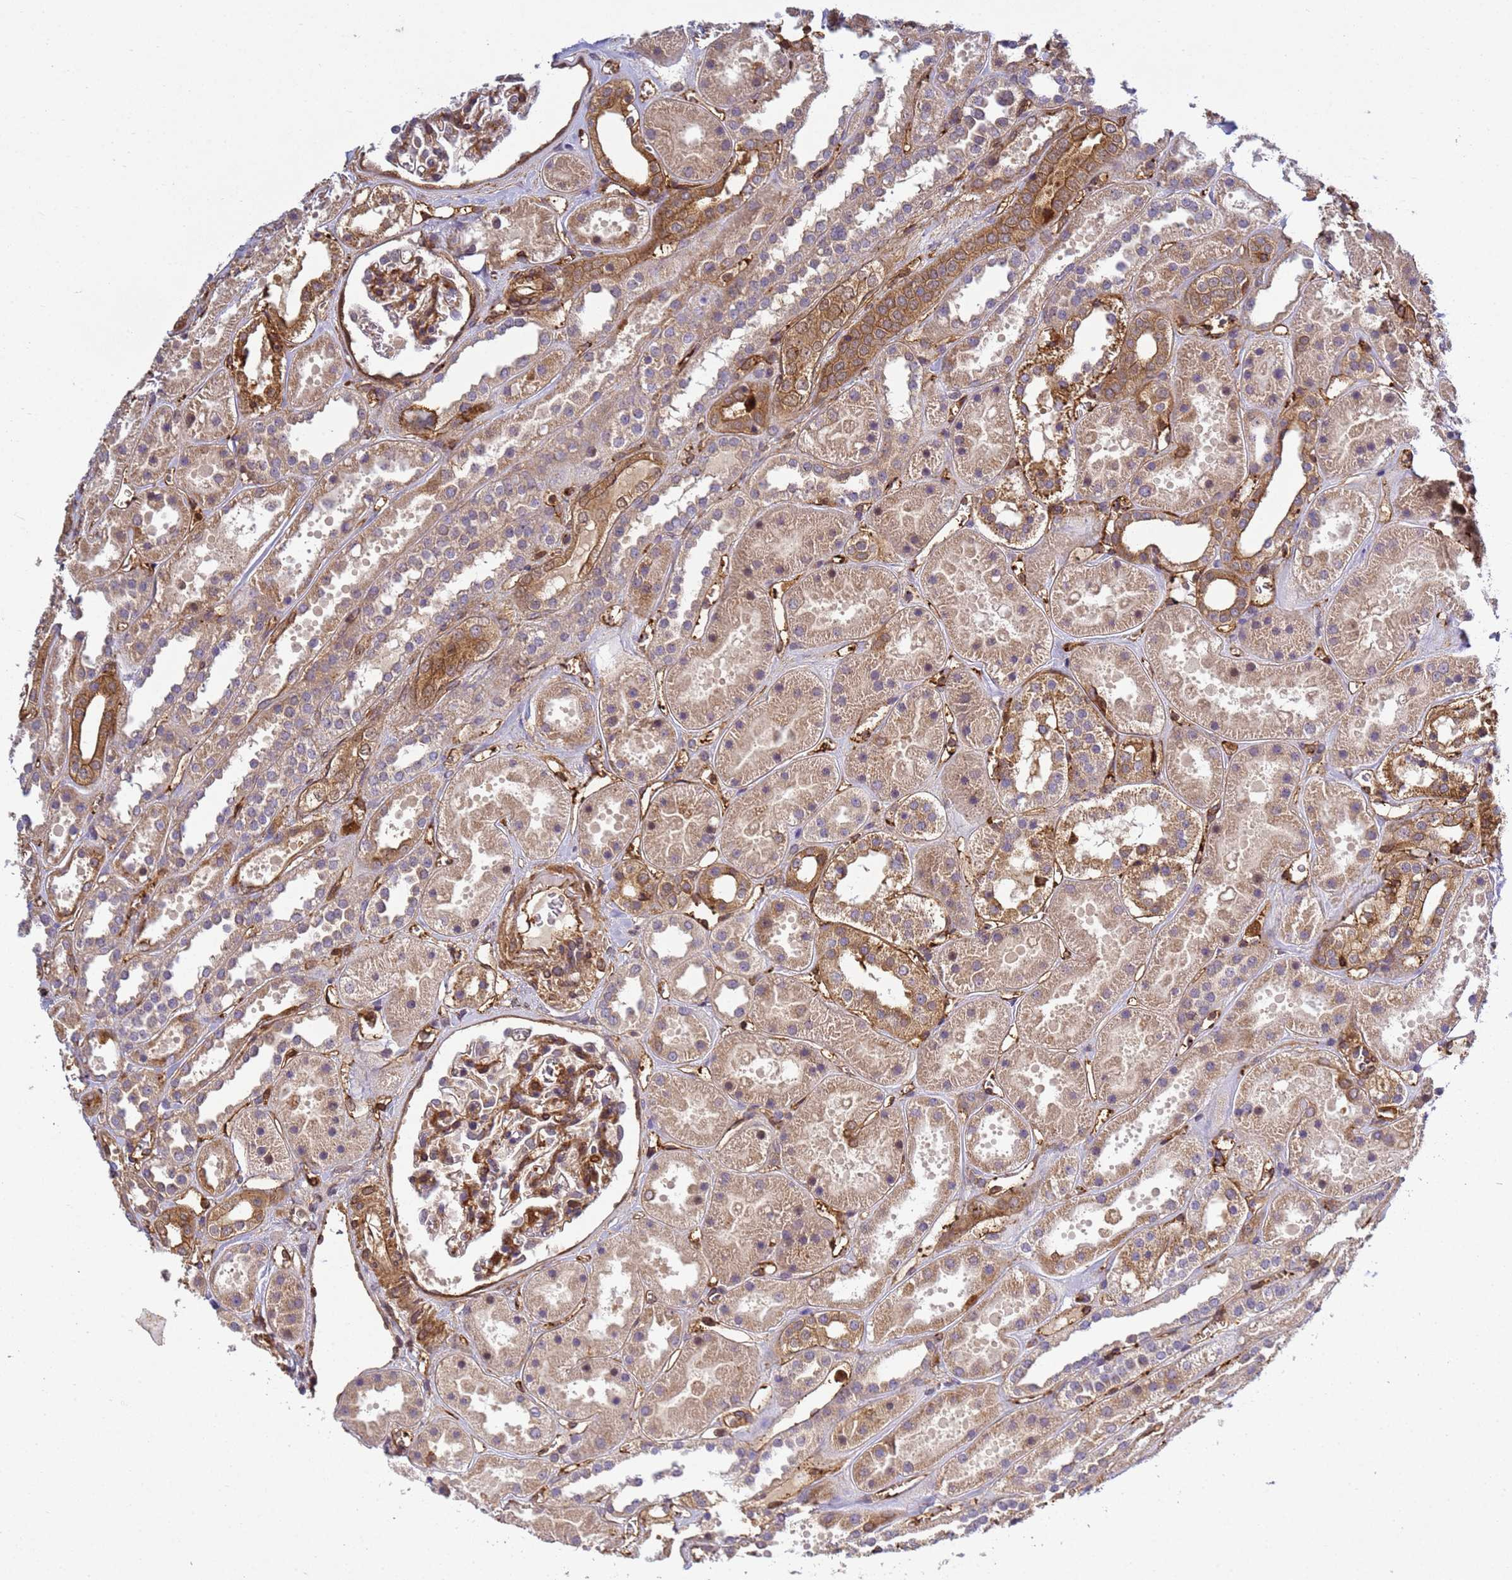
{"staining": {"intensity": "moderate", "quantity": "25%-75%", "location": "cytoplasmic/membranous"}, "tissue": "kidney", "cell_type": "Cells in glomeruli", "image_type": "normal", "snomed": [{"axis": "morphology", "description": "Normal tissue, NOS"}, {"axis": "topography", "description": "Kidney"}], "caption": "This is a histology image of IHC staining of benign kidney, which shows moderate staining in the cytoplasmic/membranous of cells in glomeruli.", "gene": "C8orf34", "patient": {"sex": "female", "age": 41}}